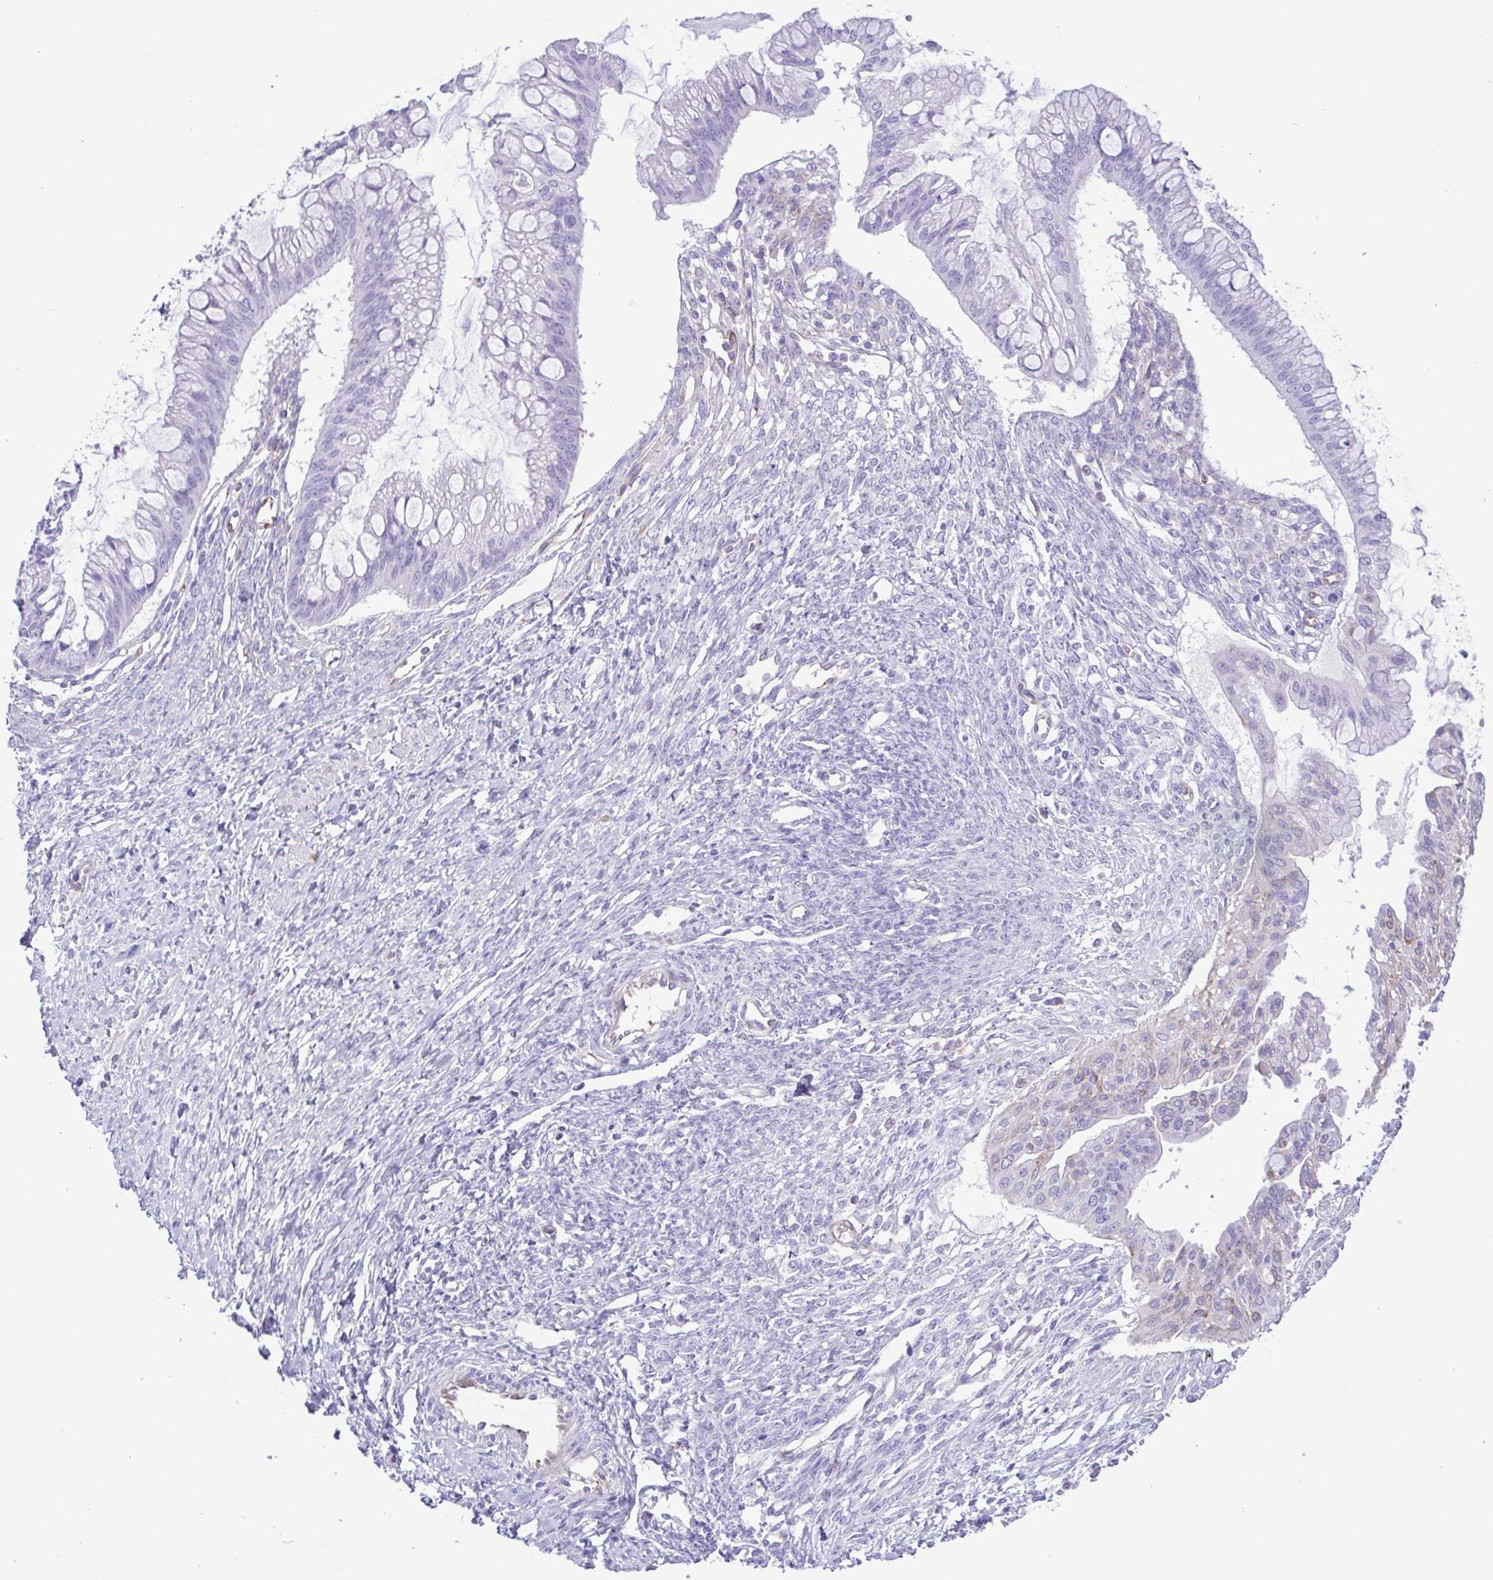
{"staining": {"intensity": "negative", "quantity": "none", "location": "none"}, "tissue": "ovarian cancer", "cell_type": "Tumor cells", "image_type": "cancer", "snomed": [{"axis": "morphology", "description": "Cystadenocarcinoma, mucinous, NOS"}, {"axis": "topography", "description": "Ovary"}], "caption": "There is no significant expression in tumor cells of ovarian cancer (mucinous cystadenocarcinoma). Brightfield microscopy of immunohistochemistry (IHC) stained with DAB (3,3'-diaminobenzidine) (brown) and hematoxylin (blue), captured at high magnification.", "gene": "FLT1", "patient": {"sex": "female", "age": 73}}